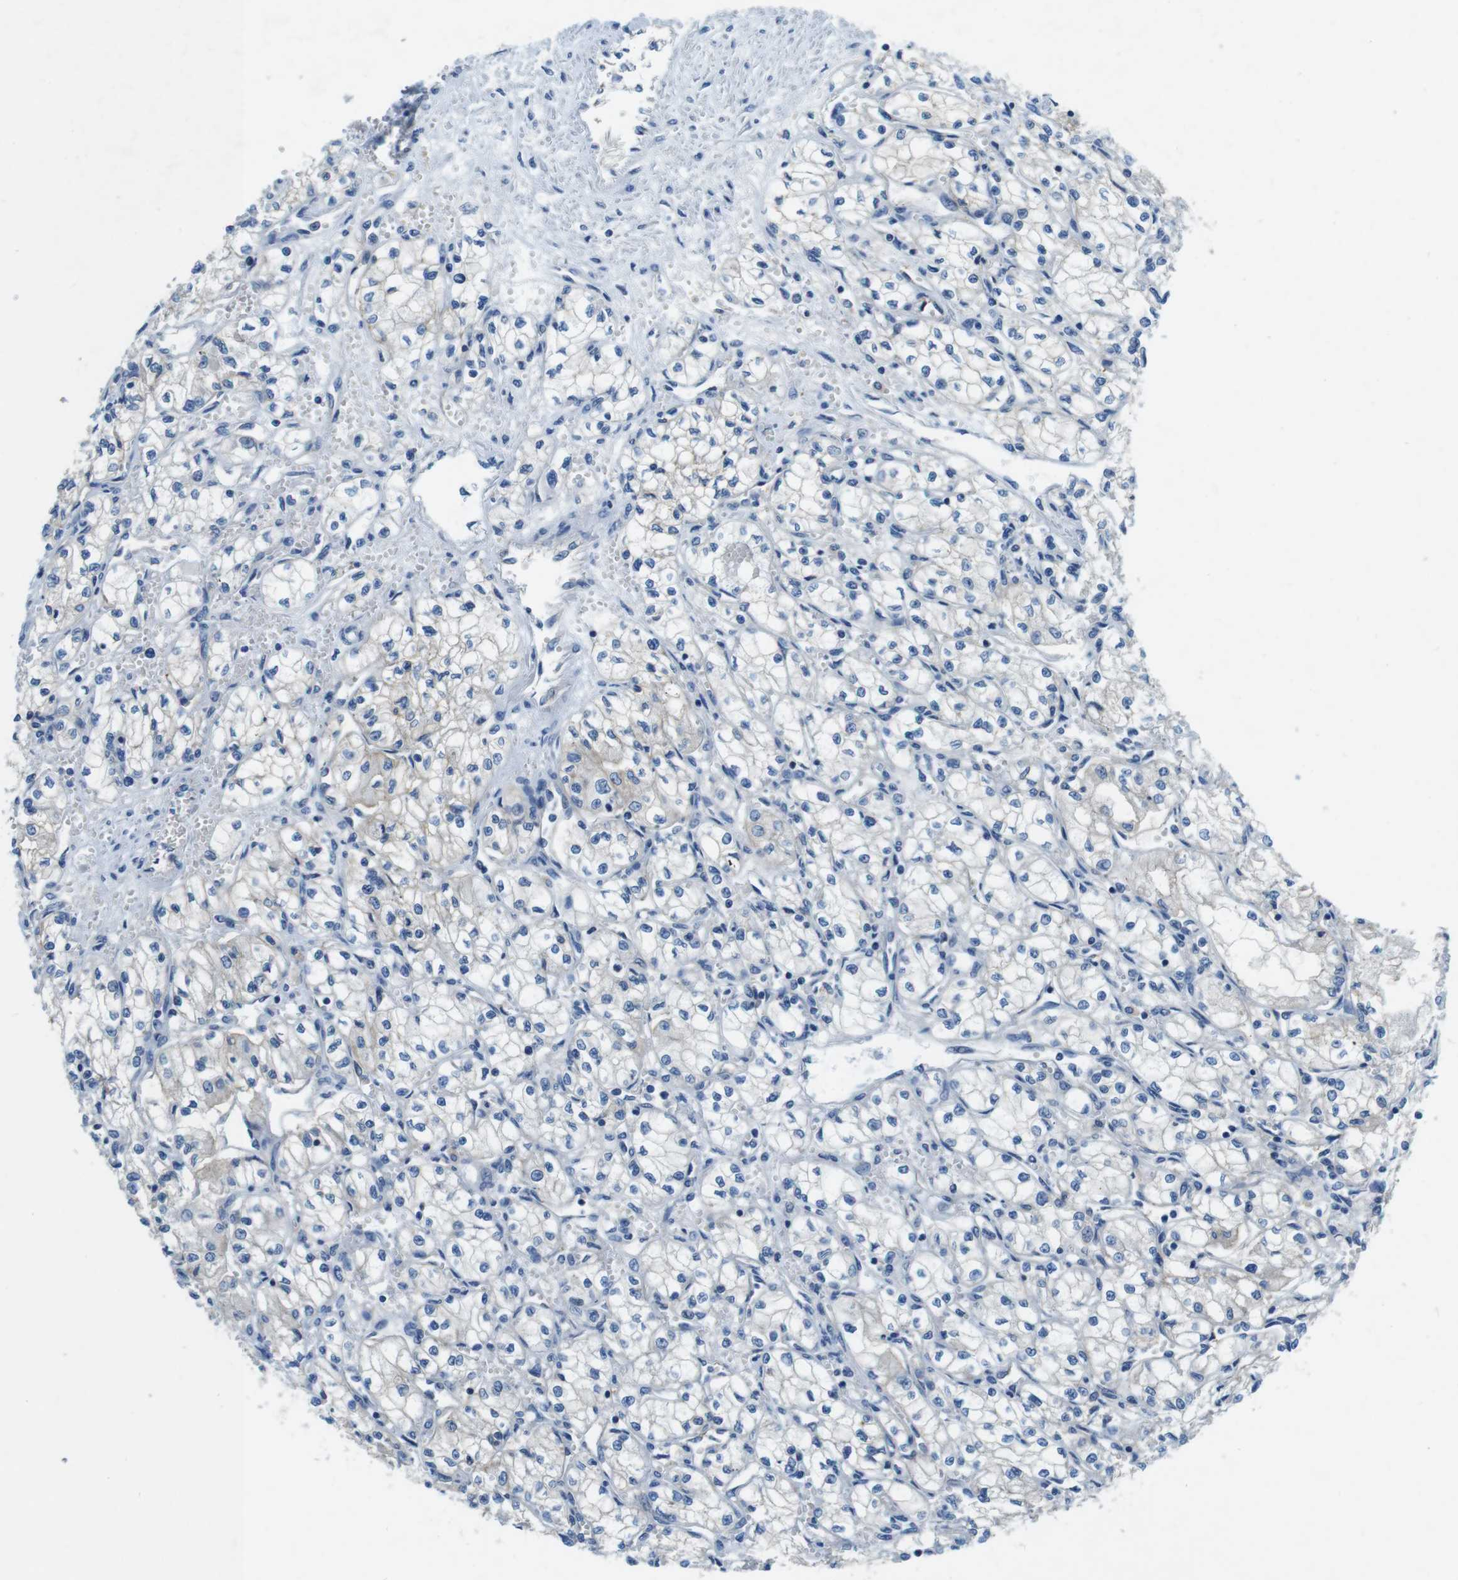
{"staining": {"intensity": "negative", "quantity": "none", "location": "none"}, "tissue": "renal cancer", "cell_type": "Tumor cells", "image_type": "cancer", "snomed": [{"axis": "morphology", "description": "Normal tissue, NOS"}, {"axis": "morphology", "description": "Adenocarcinoma, NOS"}, {"axis": "topography", "description": "Kidney"}], "caption": "Immunohistochemical staining of human adenocarcinoma (renal) shows no significant expression in tumor cells.", "gene": "DENND4C", "patient": {"sex": "male", "age": 59}}